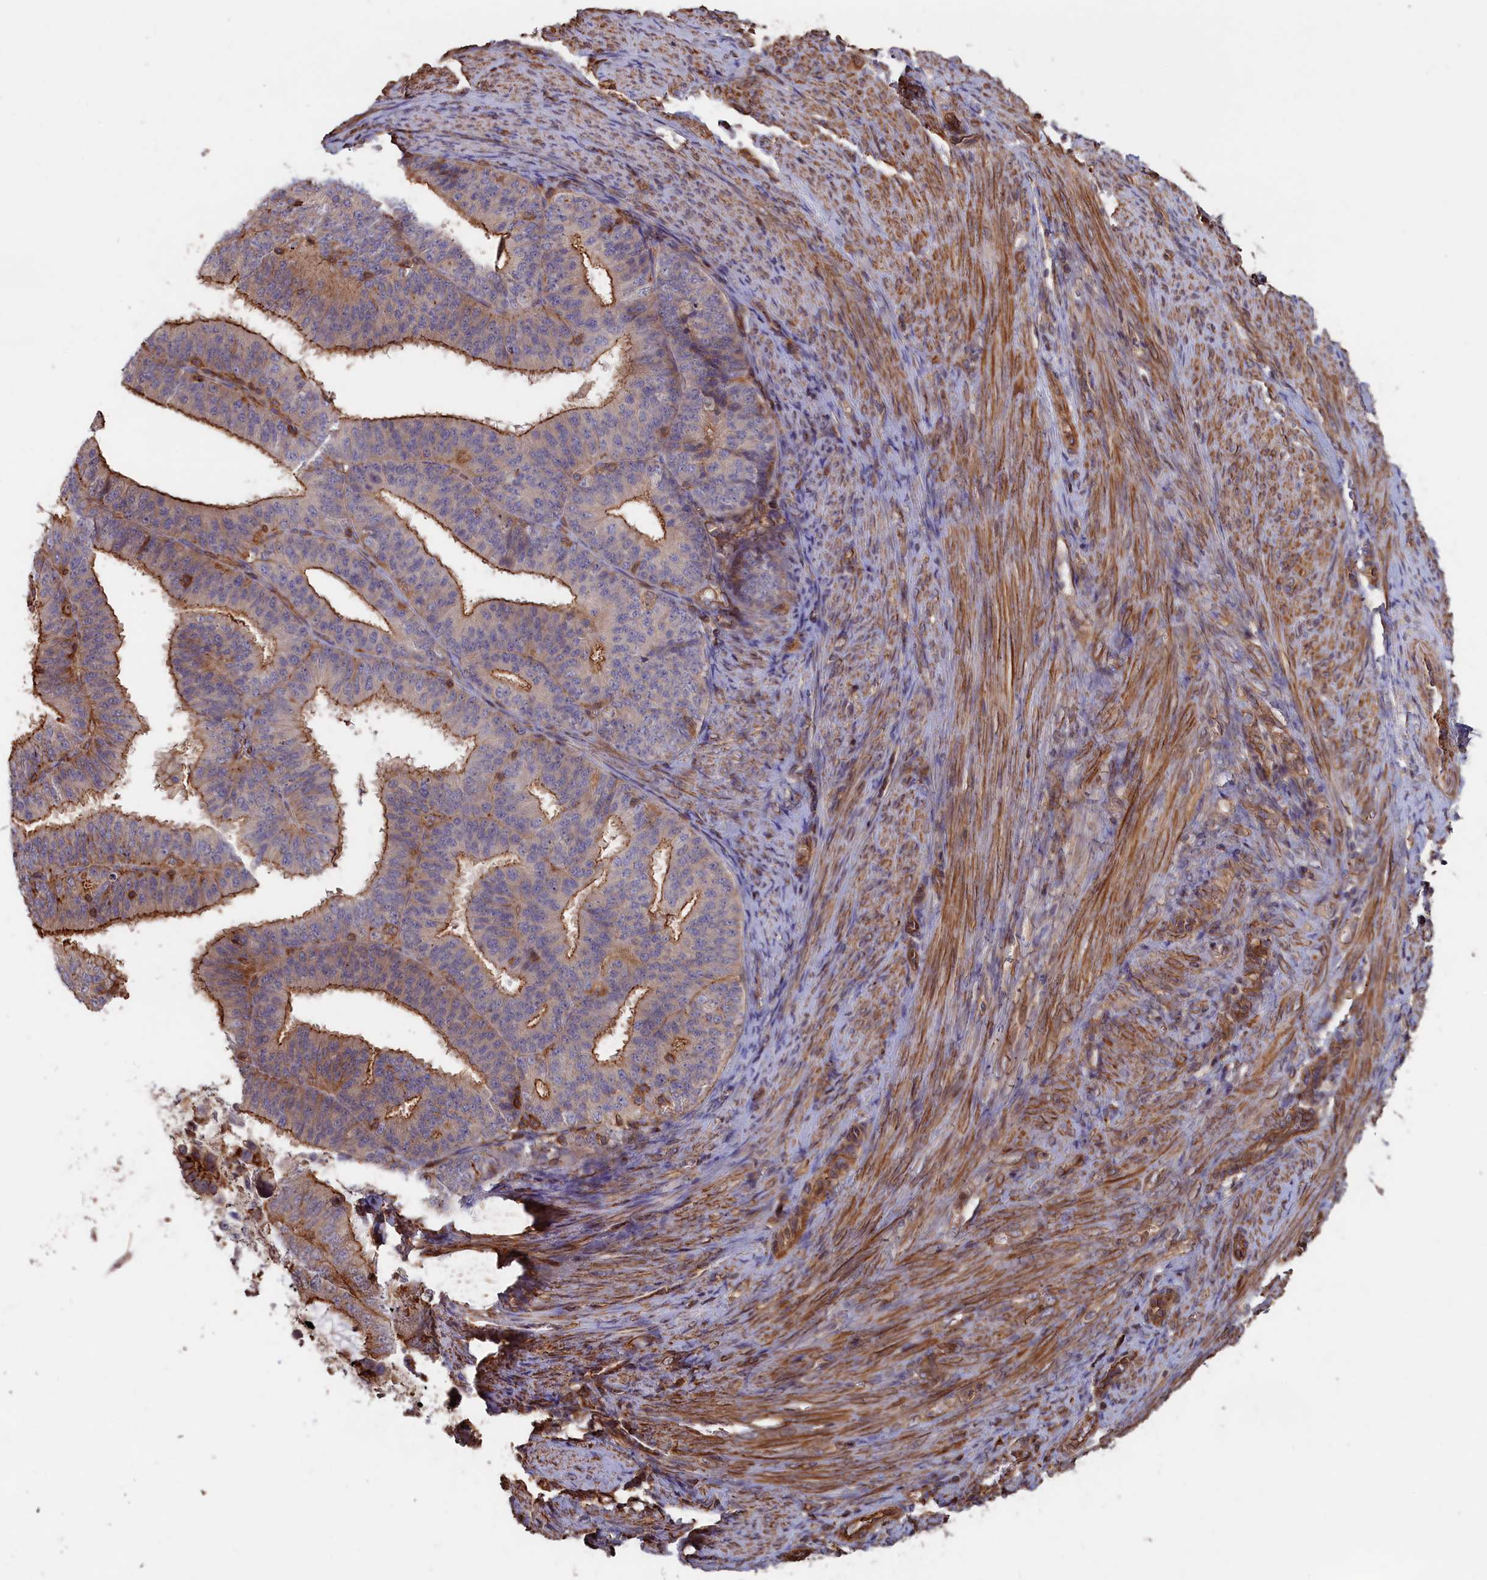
{"staining": {"intensity": "strong", "quantity": "25%-75%", "location": "cytoplasmic/membranous"}, "tissue": "endometrial cancer", "cell_type": "Tumor cells", "image_type": "cancer", "snomed": [{"axis": "morphology", "description": "Adenocarcinoma, NOS"}, {"axis": "topography", "description": "Endometrium"}], "caption": "DAB (3,3'-diaminobenzidine) immunohistochemical staining of human endometrial adenocarcinoma demonstrates strong cytoplasmic/membranous protein expression in about 25%-75% of tumor cells. The staining is performed using DAB (3,3'-diaminobenzidine) brown chromogen to label protein expression. The nuclei are counter-stained blue using hematoxylin.", "gene": "ANKRD27", "patient": {"sex": "female", "age": 51}}